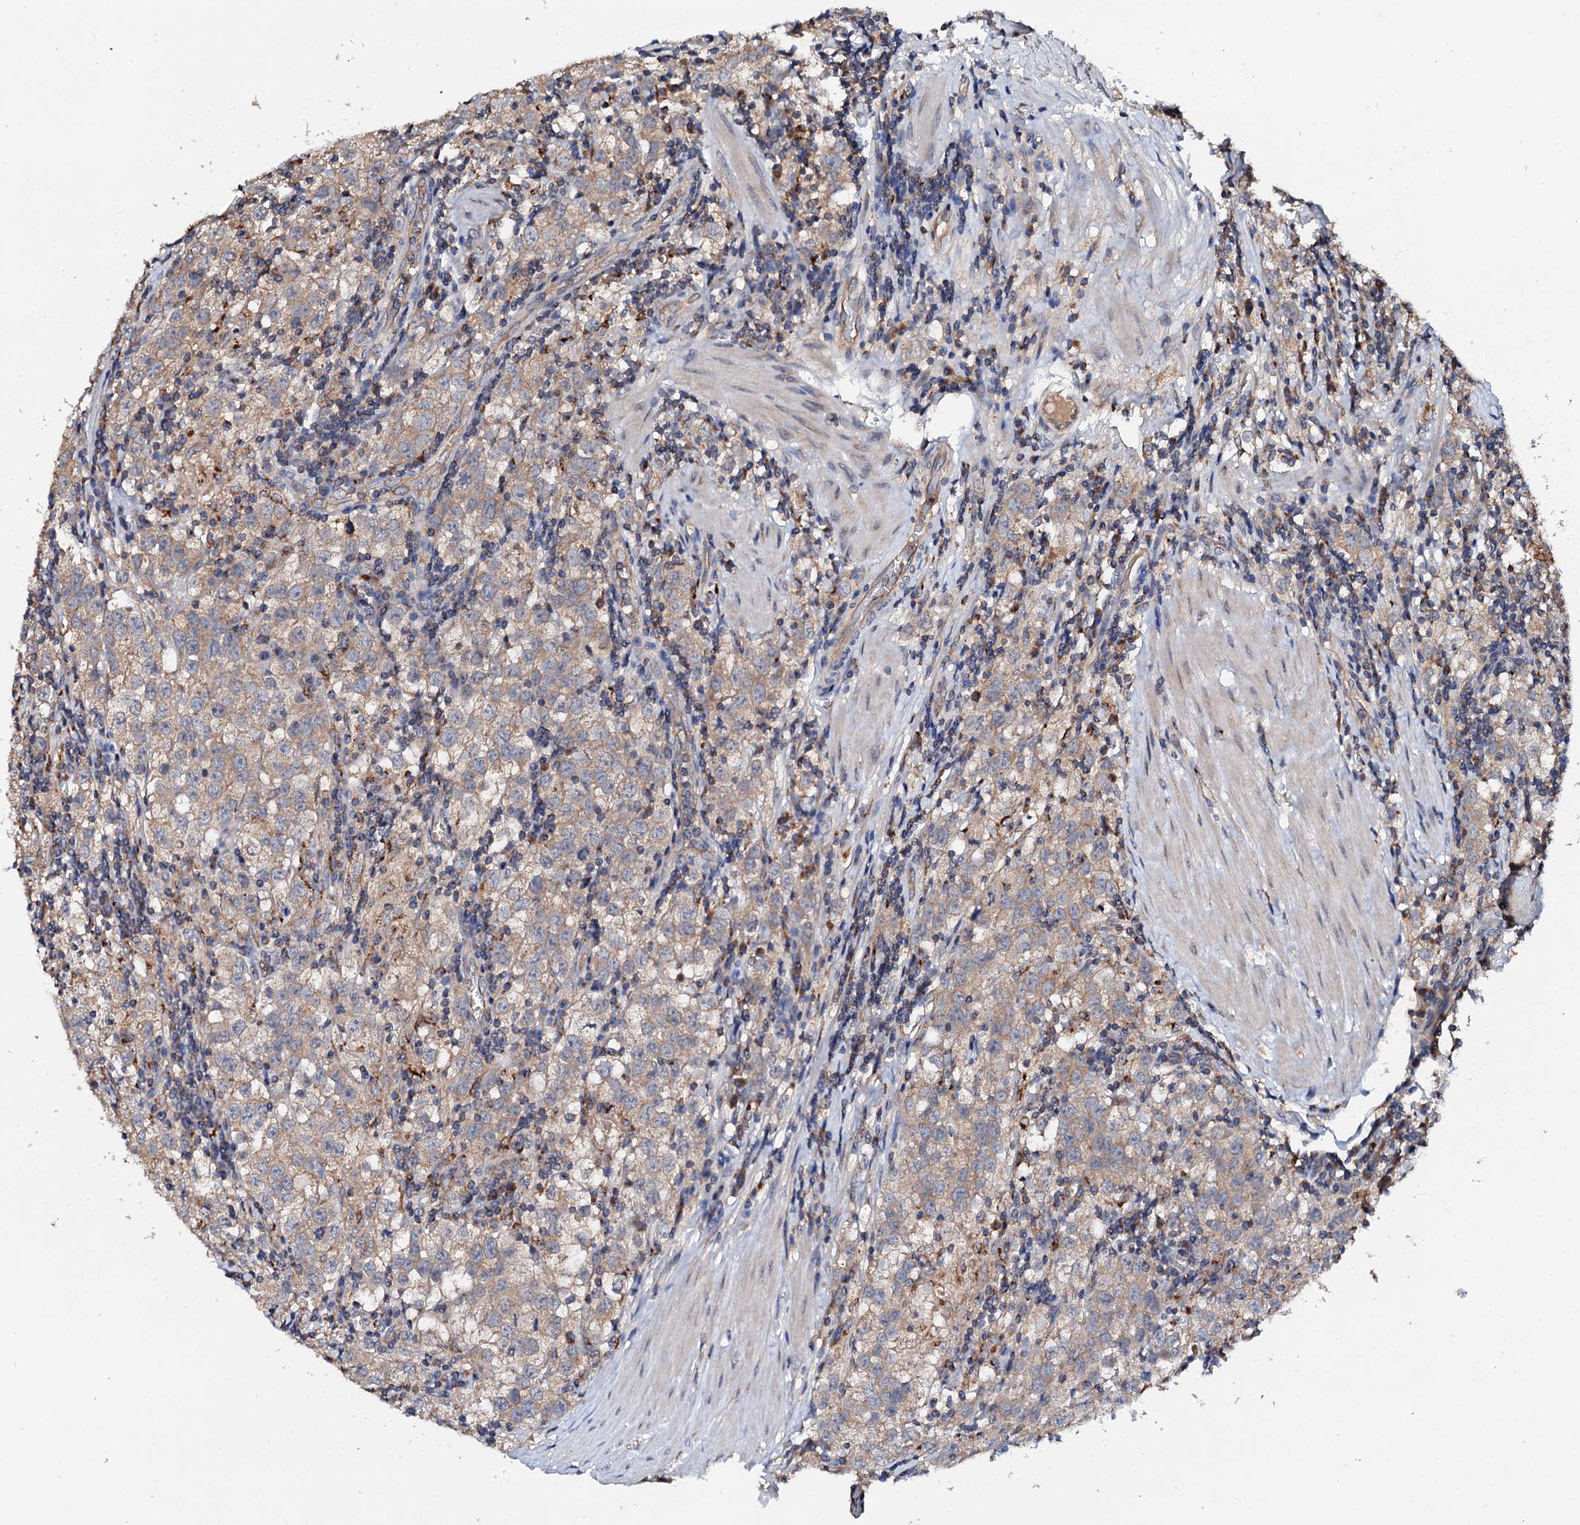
{"staining": {"intensity": "weak", "quantity": ">75%", "location": "cytoplasmic/membranous"}, "tissue": "testis cancer", "cell_type": "Tumor cells", "image_type": "cancer", "snomed": [{"axis": "morphology", "description": "Seminoma, NOS"}, {"axis": "morphology", "description": "Carcinoma, Embryonal, NOS"}, {"axis": "topography", "description": "Testis"}], "caption": "A histopathology image showing weak cytoplasmic/membranous positivity in approximately >75% of tumor cells in testis cancer (embryonal carcinoma), as visualized by brown immunohistochemical staining.", "gene": "ST3GAL1", "patient": {"sex": "male", "age": 43}}